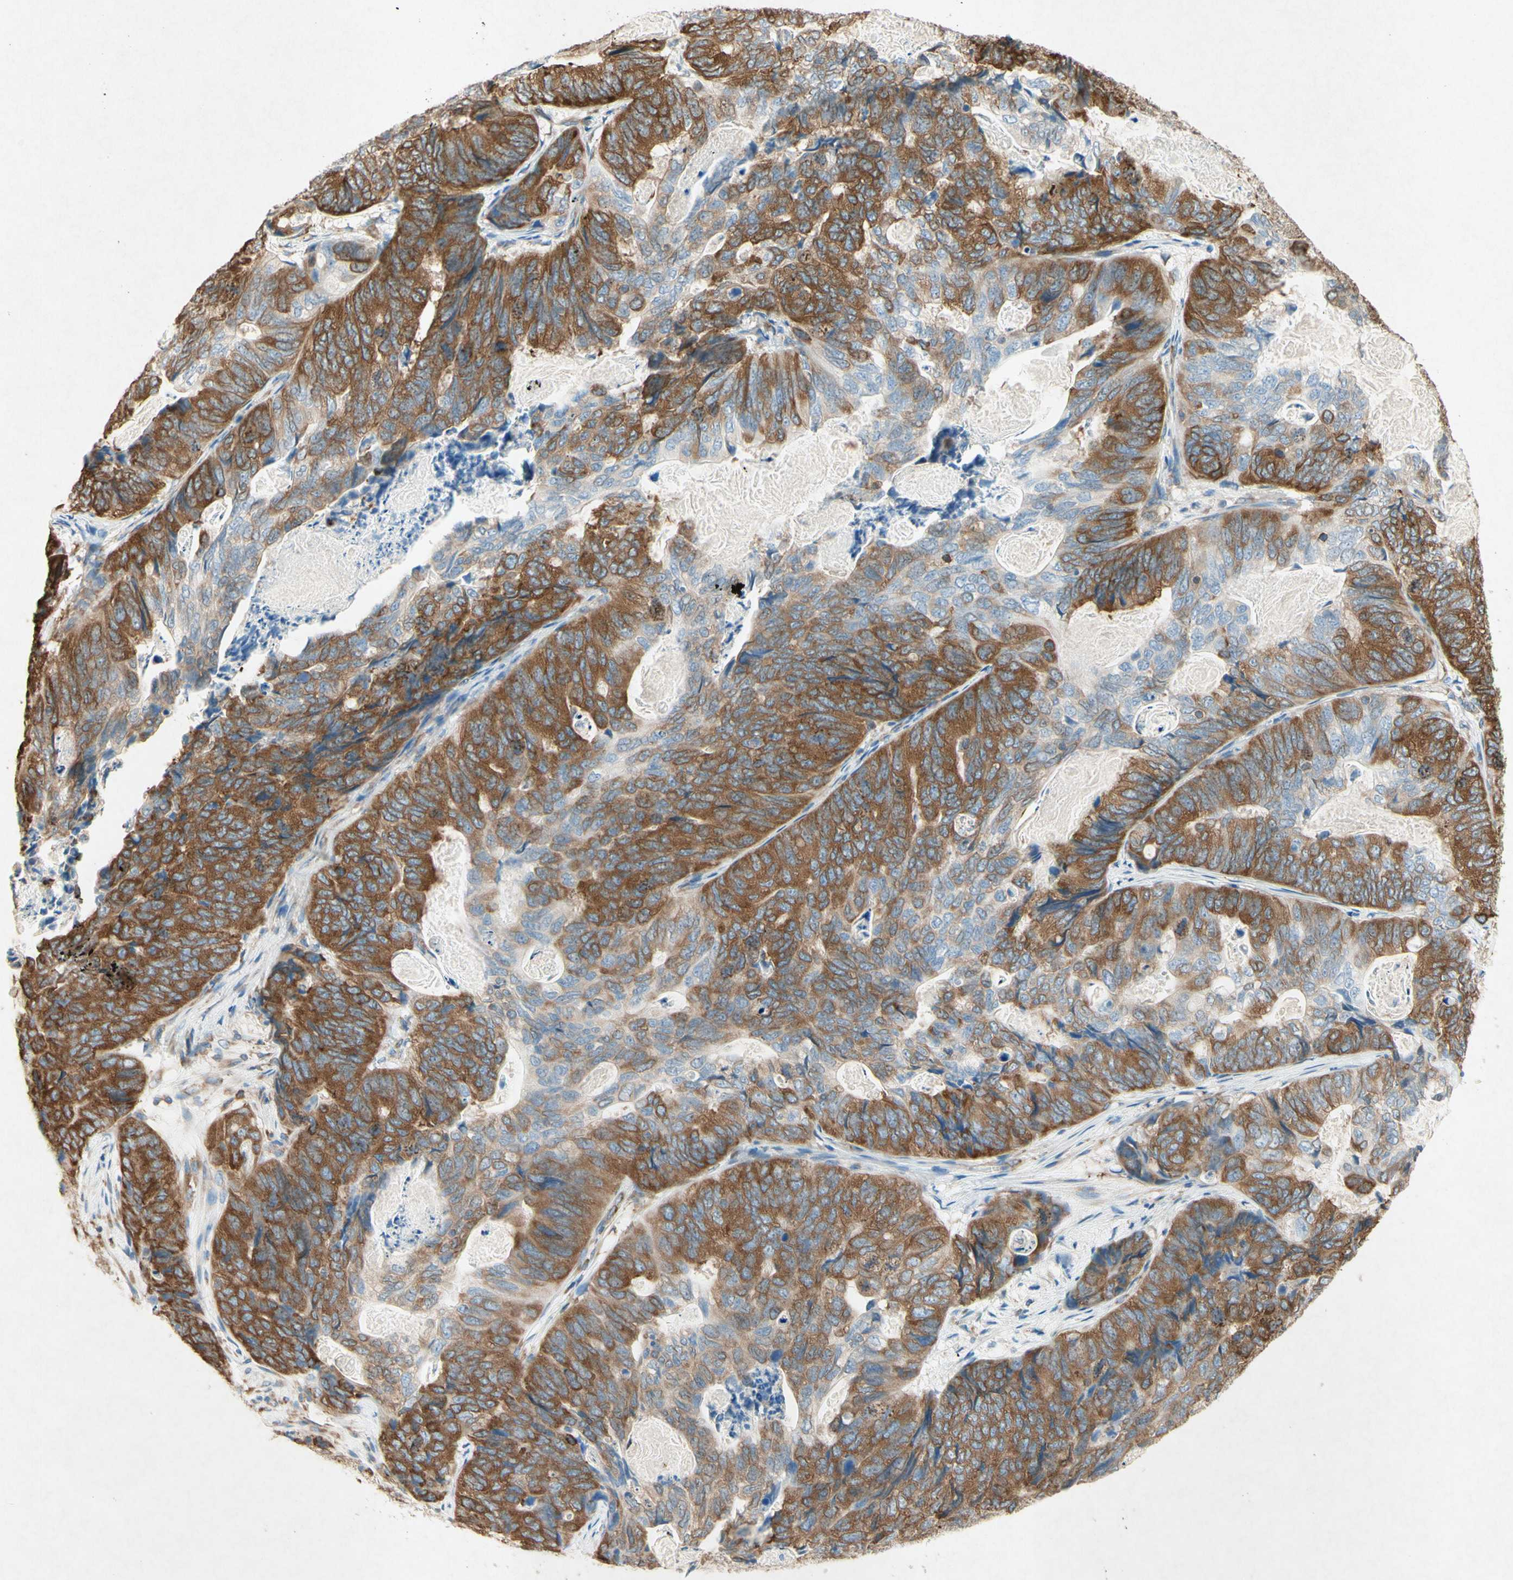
{"staining": {"intensity": "strong", "quantity": "25%-75%", "location": "cytoplasmic/membranous"}, "tissue": "stomach cancer", "cell_type": "Tumor cells", "image_type": "cancer", "snomed": [{"axis": "morphology", "description": "Adenocarcinoma, NOS"}, {"axis": "topography", "description": "Stomach"}], "caption": "Protein staining demonstrates strong cytoplasmic/membranous expression in about 25%-75% of tumor cells in stomach adenocarcinoma.", "gene": "PABPC1", "patient": {"sex": "female", "age": 89}}